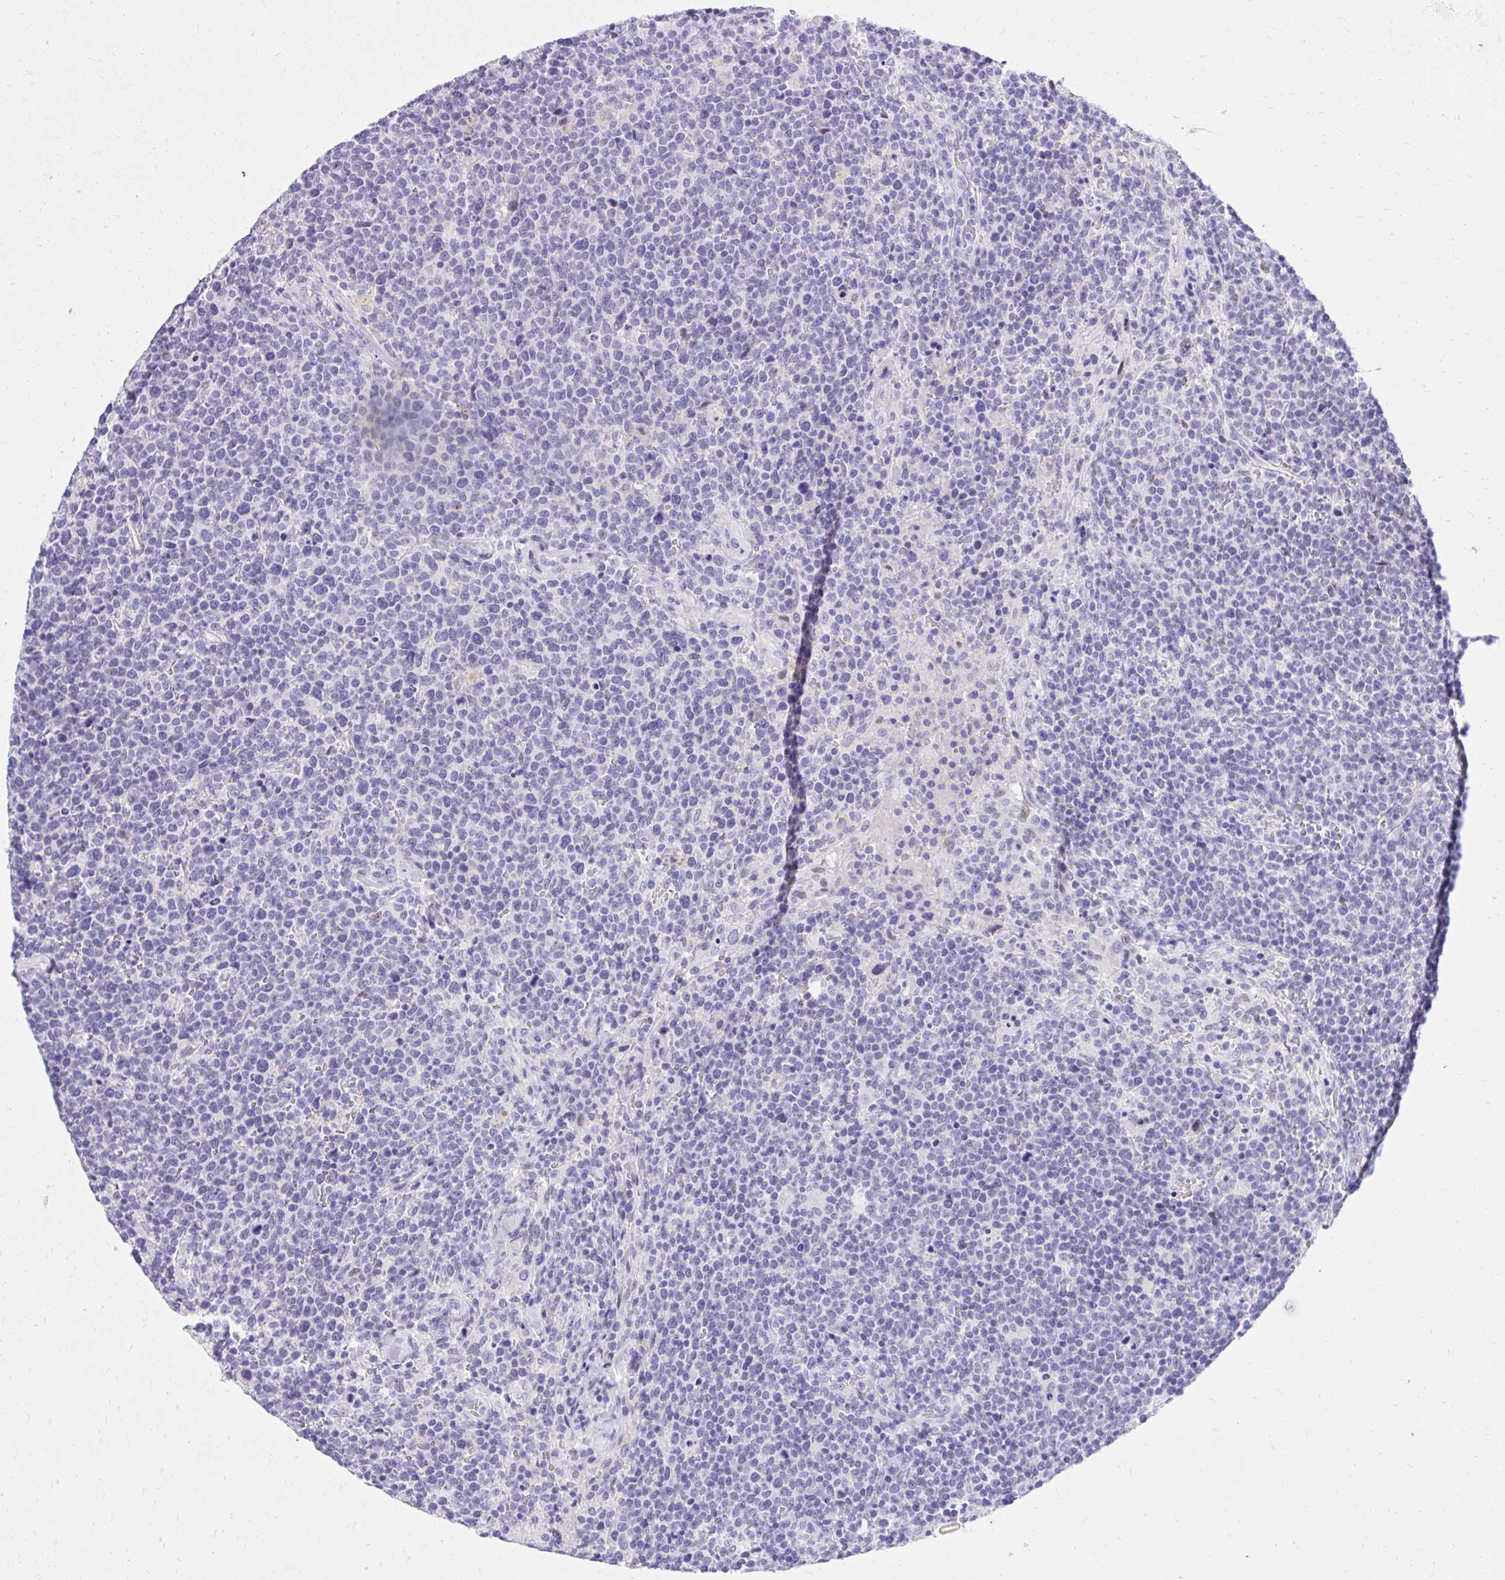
{"staining": {"intensity": "negative", "quantity": "none", "location": "none"}, "tissue": "lymphoma", "cell_type": "Tumor cells", "image_type": "cancer", "snomed": [{"axis": "morphology", "description": "Malignant lymphoma, non-Hodgkin's type, High grade"}, {"axis": "topography", "description": "Lymph node"}], "caption": "This is an immunohistochemistry image of human lymphoma. There is no expression in tumor cells.", "gene": "KLK1", "patient": {"sex": "male", "age": 61}}